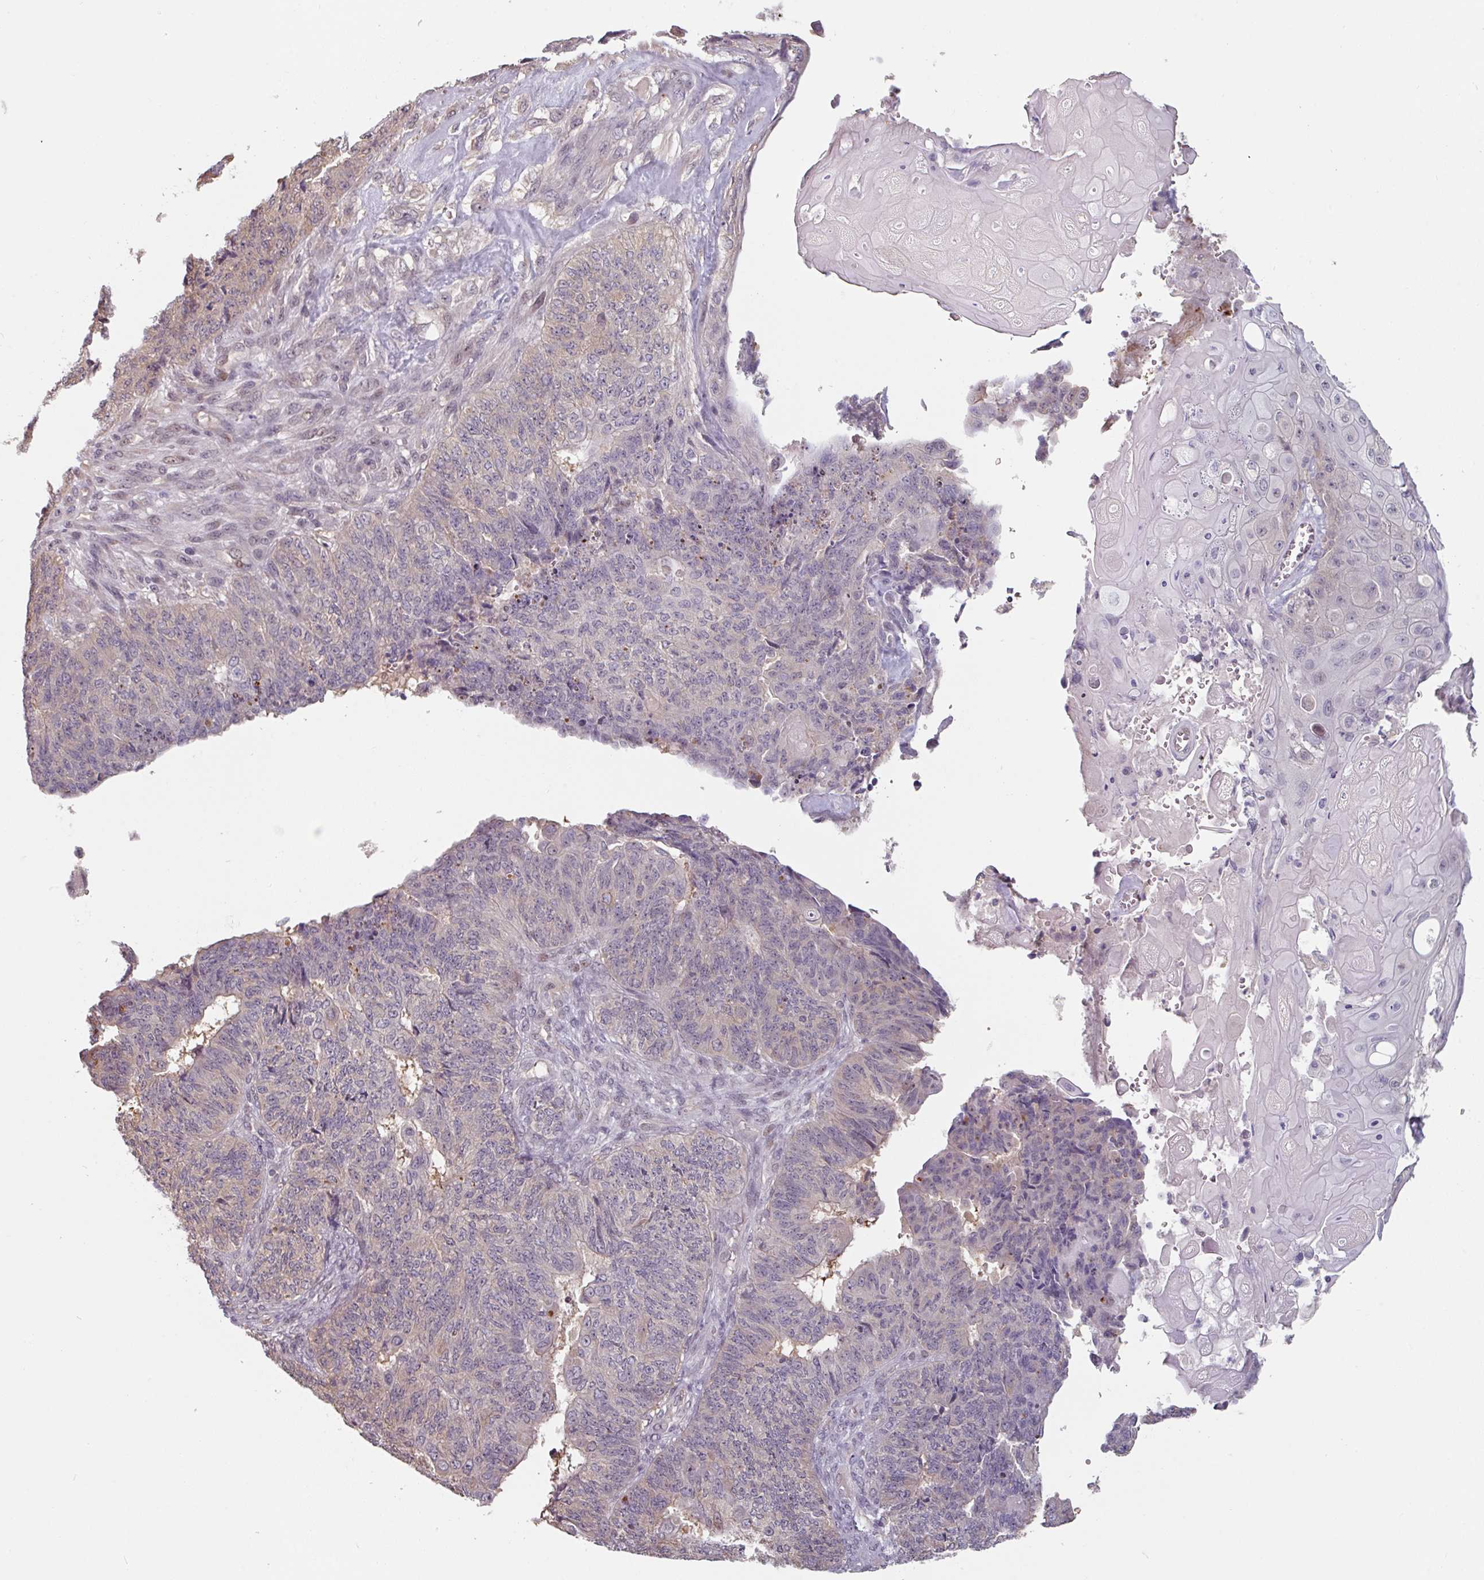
{"staining": {"intensity": "negative", "quantity": "none", "location": "none"}, "tissue": "endometrial cancer", "cell_type": "Tumor cells", "image_type": "cancer", "snomed": [{"axis": "morphology", "description": "Adenocarcinoma, NOS"}, {"axis": "topography", "description": "Endometrium"}], "caption": "A histopathology image of human endometrial adenocarcinoma is negative for staining in tumor cells. (DAB (3,3'-diaminobenzidine) immunohistochemistry with hematoxylin counter stain).", "gene": "ZBTB6", "patient": {"sex": "female", "age": 32}}